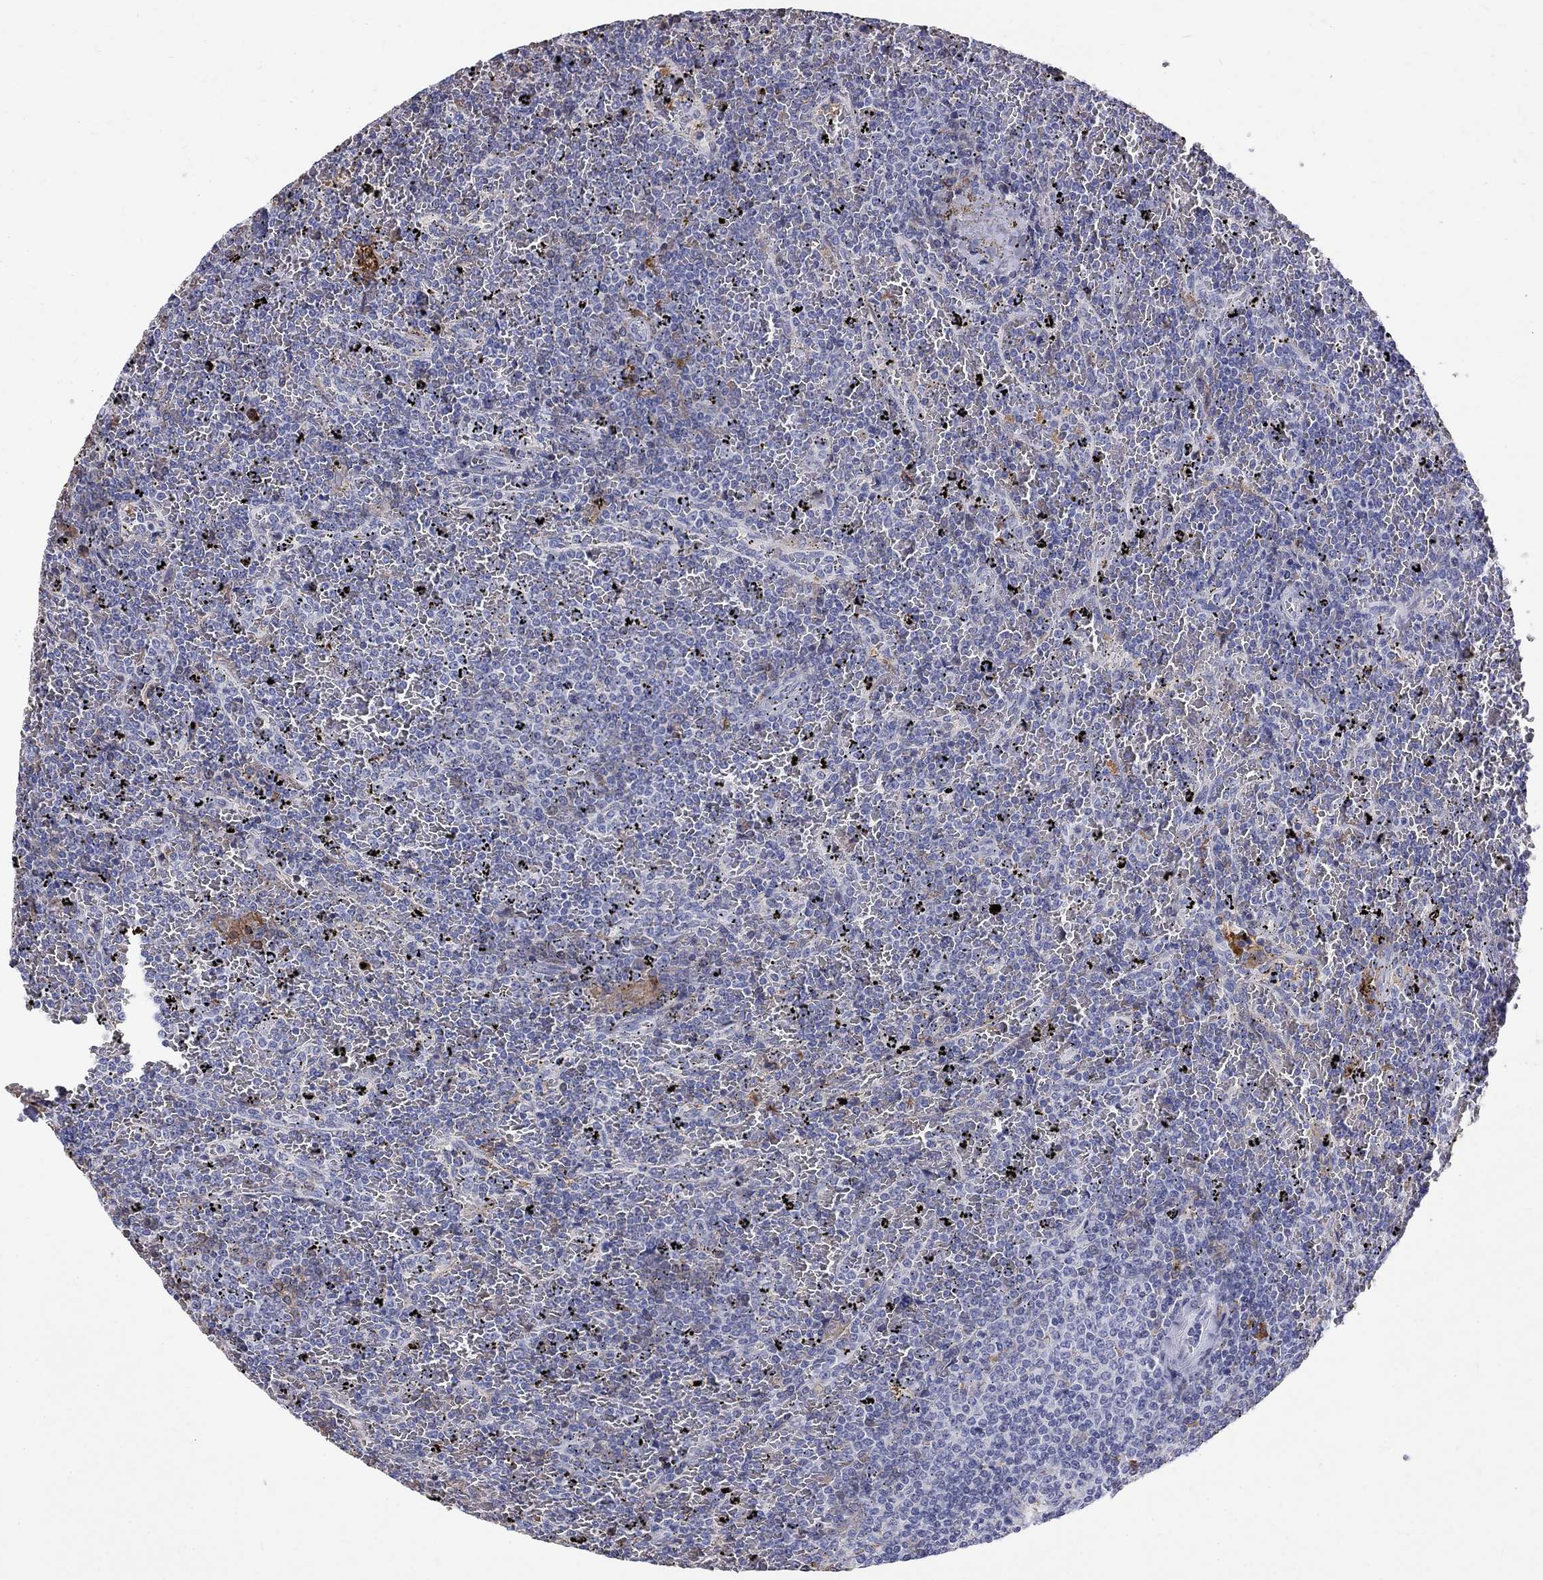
{"staining": {"intensity": "negative", "quantity": "none", "location": "none"}, "tissue": "lymphoma", "cell_type": "Tumor cells", "image_type": "cancer", "snomed": [{"axis": "morphology", "description": "Malignant lymphoma, non-Hodgkin's type, Low grade"}, {"axis": "topography", "description": "Spleen"}], "caption": "A histopathology image of human lymphoma is negative for staining in tumor cells. The staining is performed using DAB brown chromogen with nuclei counter-stained in using hematoxylin.", "gene": "AGER", "patient": {"sex": "female", "age": 77}}